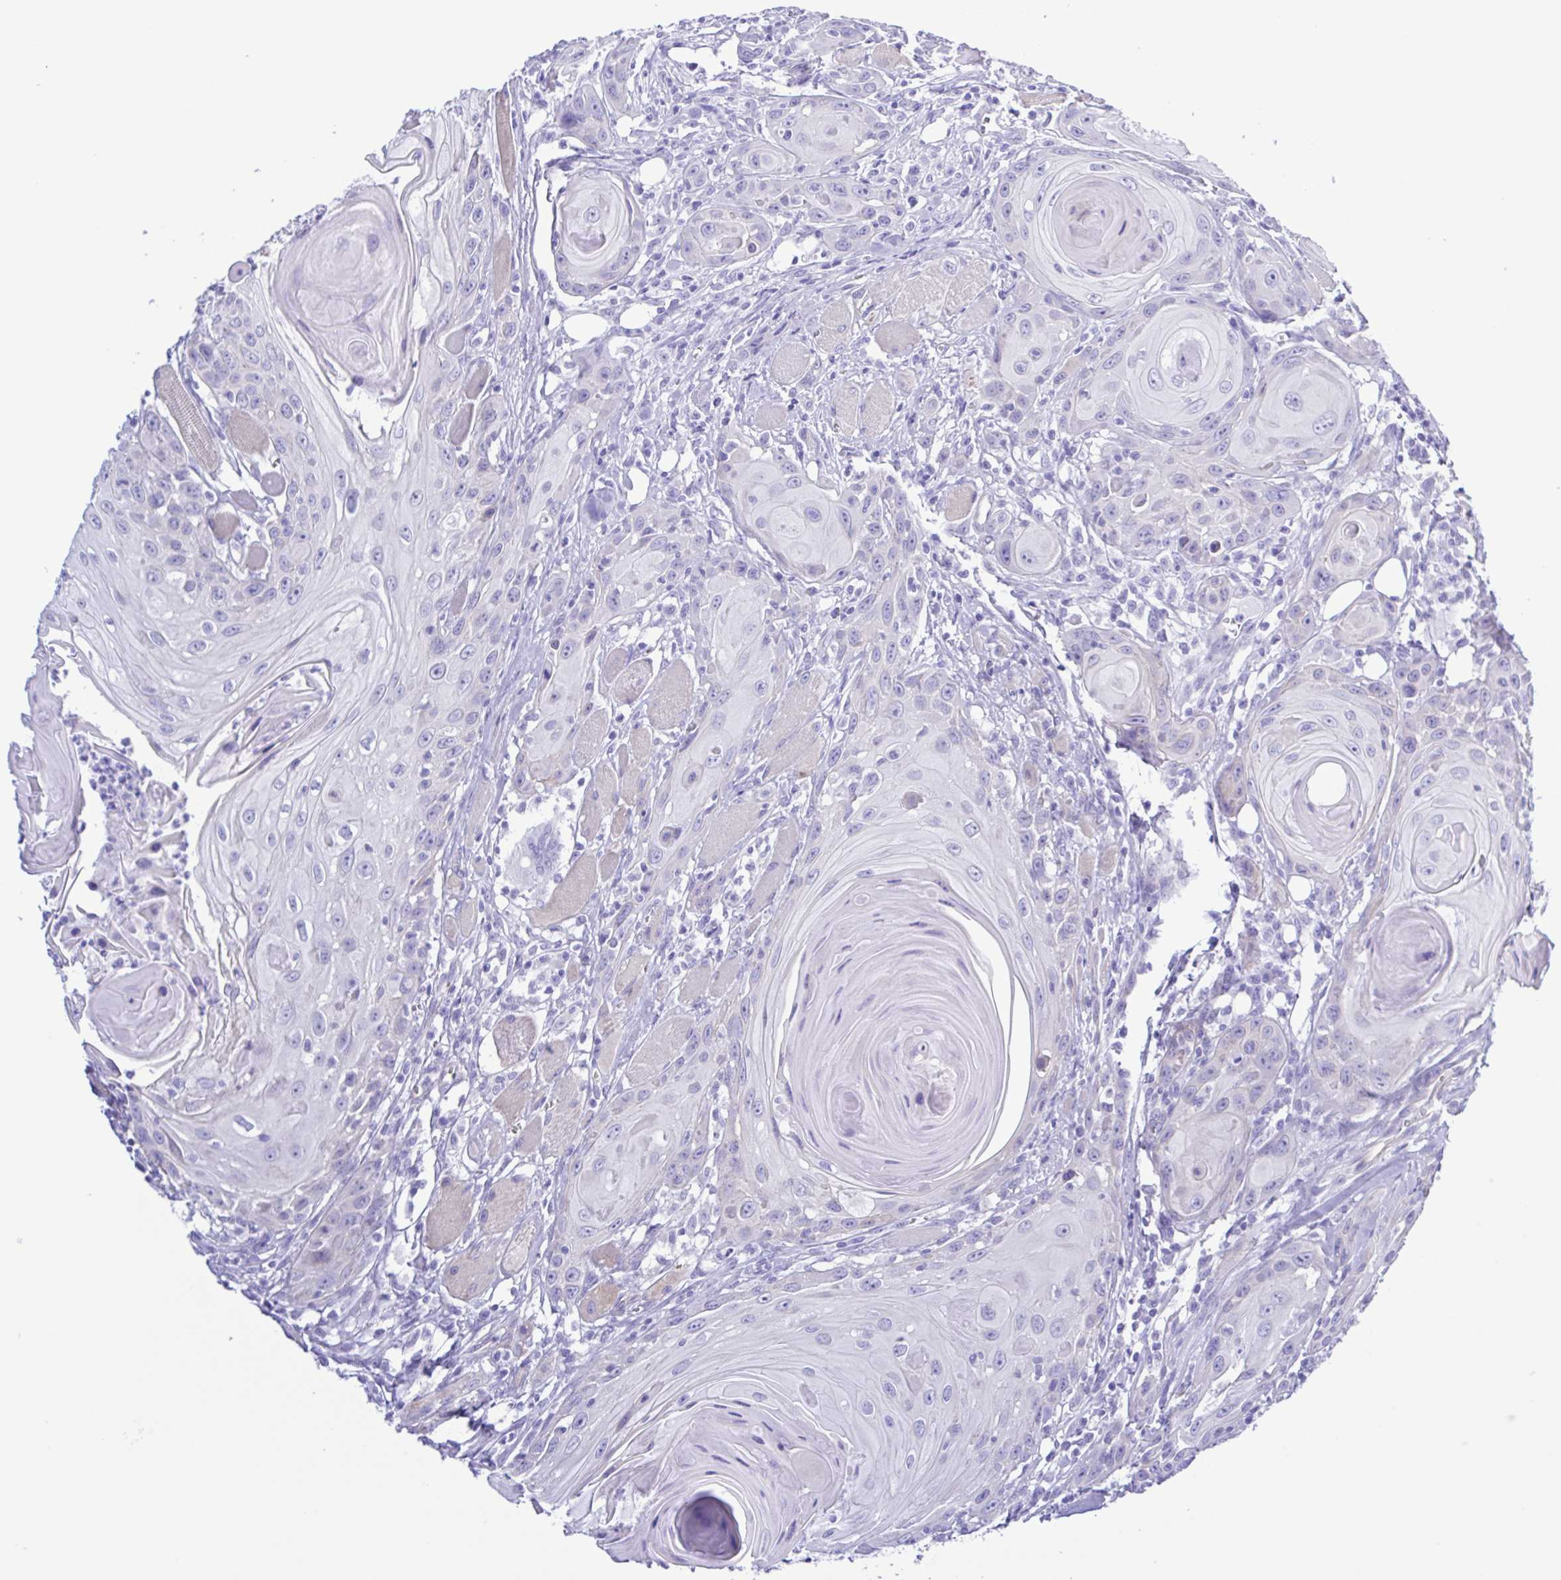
{"staining": {"intensity": "negative", "quantity": "none", "location": "none"}, "tissue": "head and neck cancer", "cell_type": "Tumor cells", "image_type": "cancer", "snomed": [{"axis": "morphology", "description": "Squamous cell carcinoma, NOS"}, {"axis": "topography", "description": "Head-Neck"}], "caption": "Immunohistochemical staining of human head and neck cancer exhibits no significant expression in tumor cells.", "gene": "CYP11A1", "patient": {"sex": "female", "age": 80}}